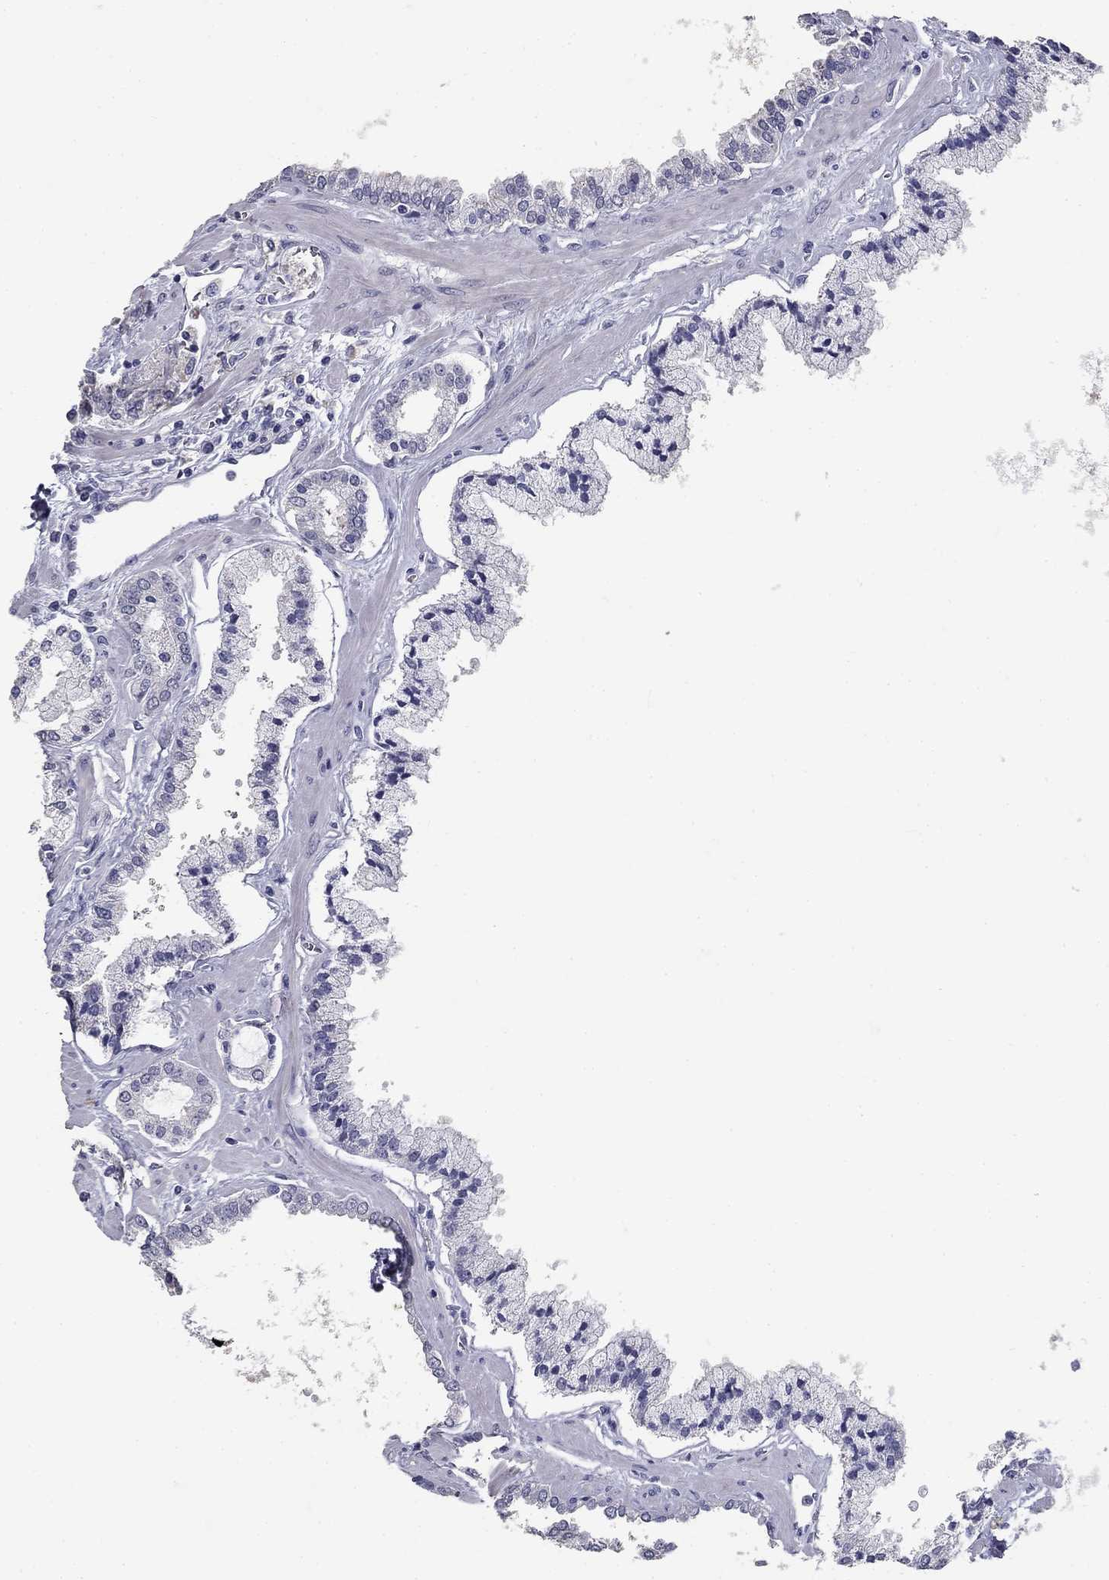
{"staining": {"intensity": "negative", "quantity": "none", "location": "none"}, "tissue": "prostate cancer", "cell_type": "Tumor cells", "image_type": "cancer", "snomed": [{"axis": "morphology", "description": "Adenocarcinoma, NOS"}, {"axis": "topography", "description": "Prostate"}], "caption": "Tumor cells show no significant protein positivity in prostate cancer.", "gene": "POMC", "patient": {"sex": "male", "age": 63}}